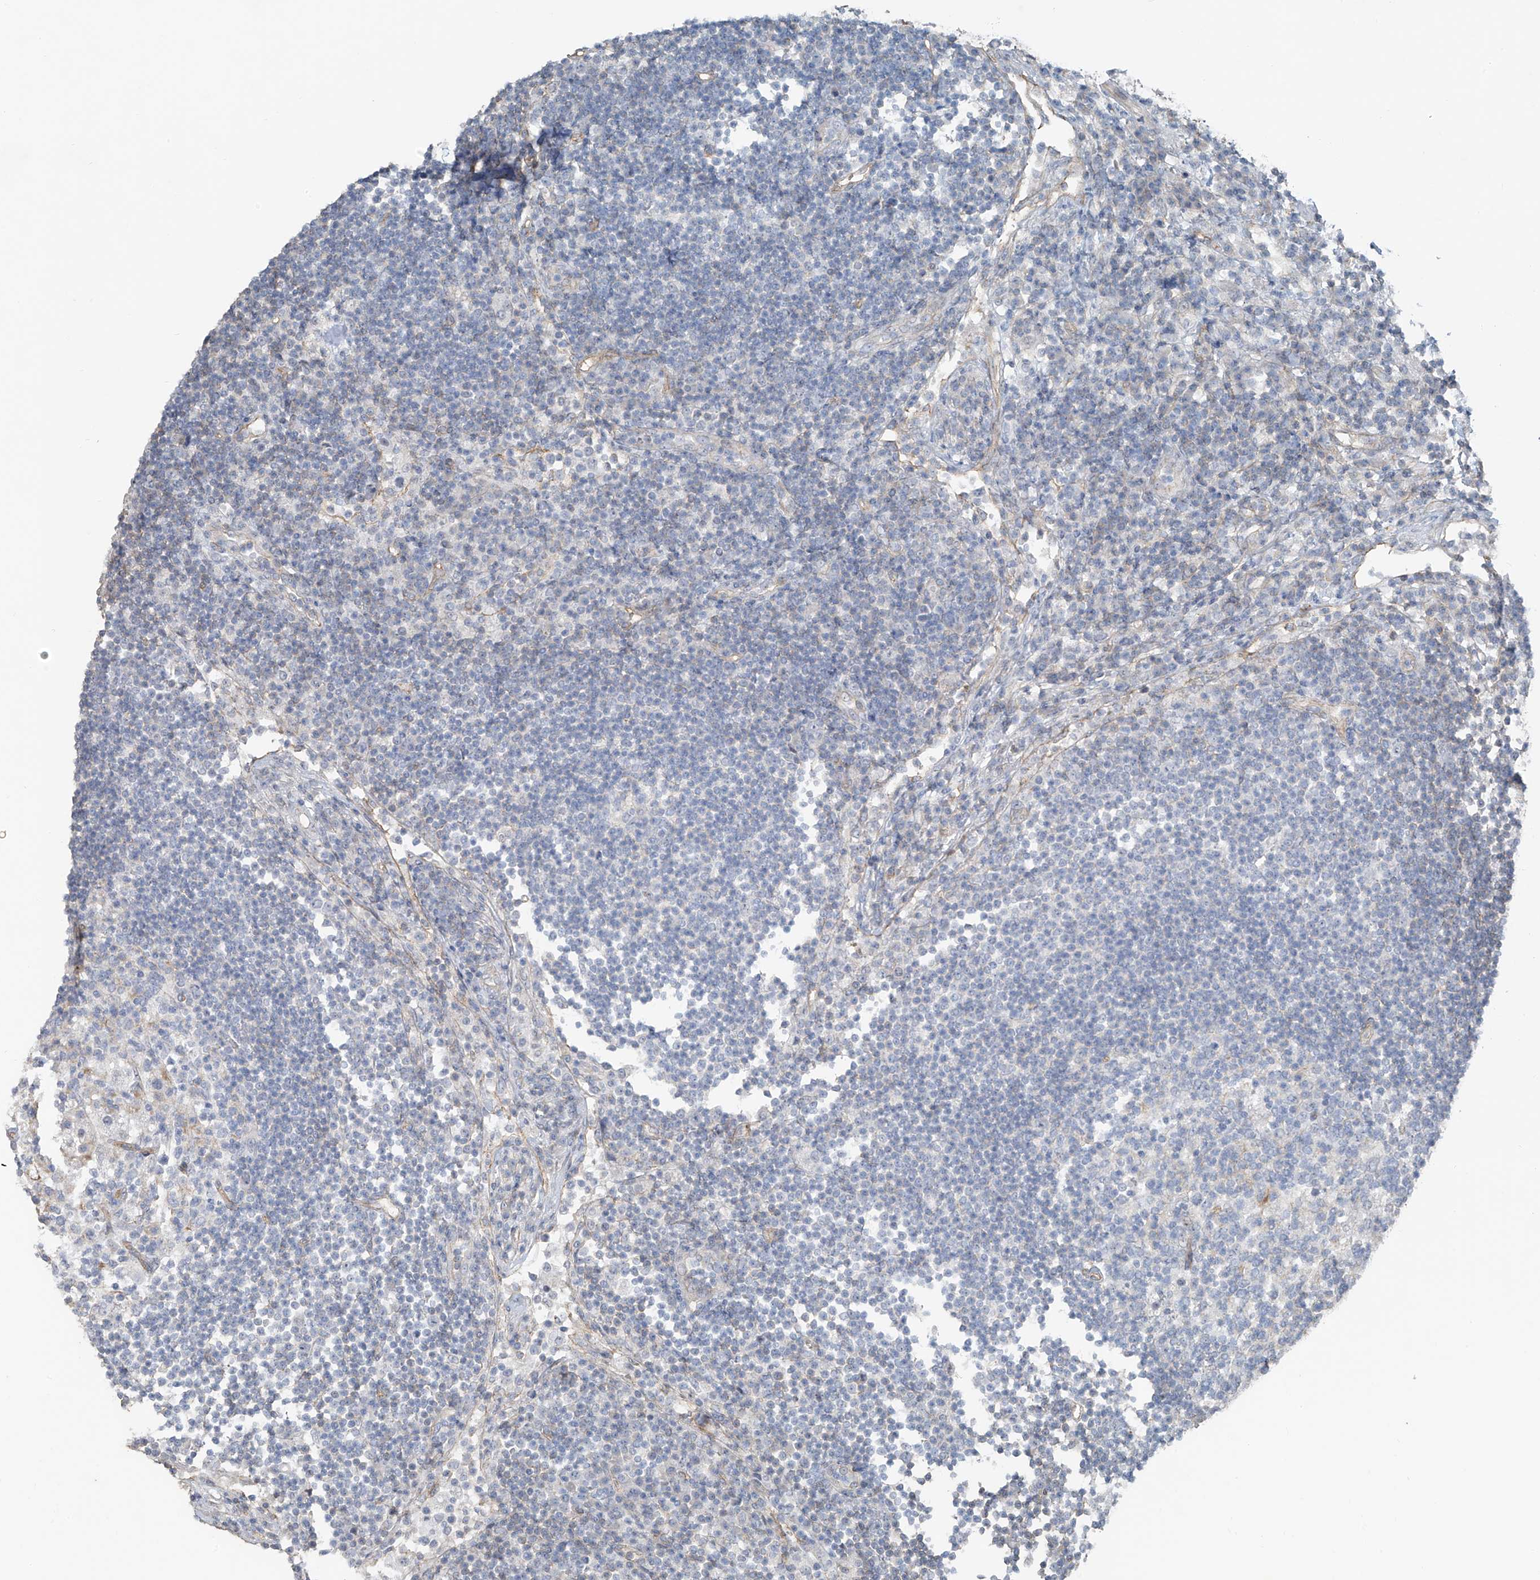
{"staining": {"intensity": "negative", "quantity": "none", "location": "none"}, "tissue": "lymph node", "cell_type": "Germinal center cells", "image_type": "normal", "snomed": [{"axis": "morphology", "description": "Normal tissue, NOS"}, {"axis": "topography", "description": "Lymph node"}], "caption": "Immunohistochemistry (IHC) of unremarkable lymph node exhibits no expression in germinal center cells.", "gene": "TUBE1", "patient": {"sex": "female", "age": 53}}